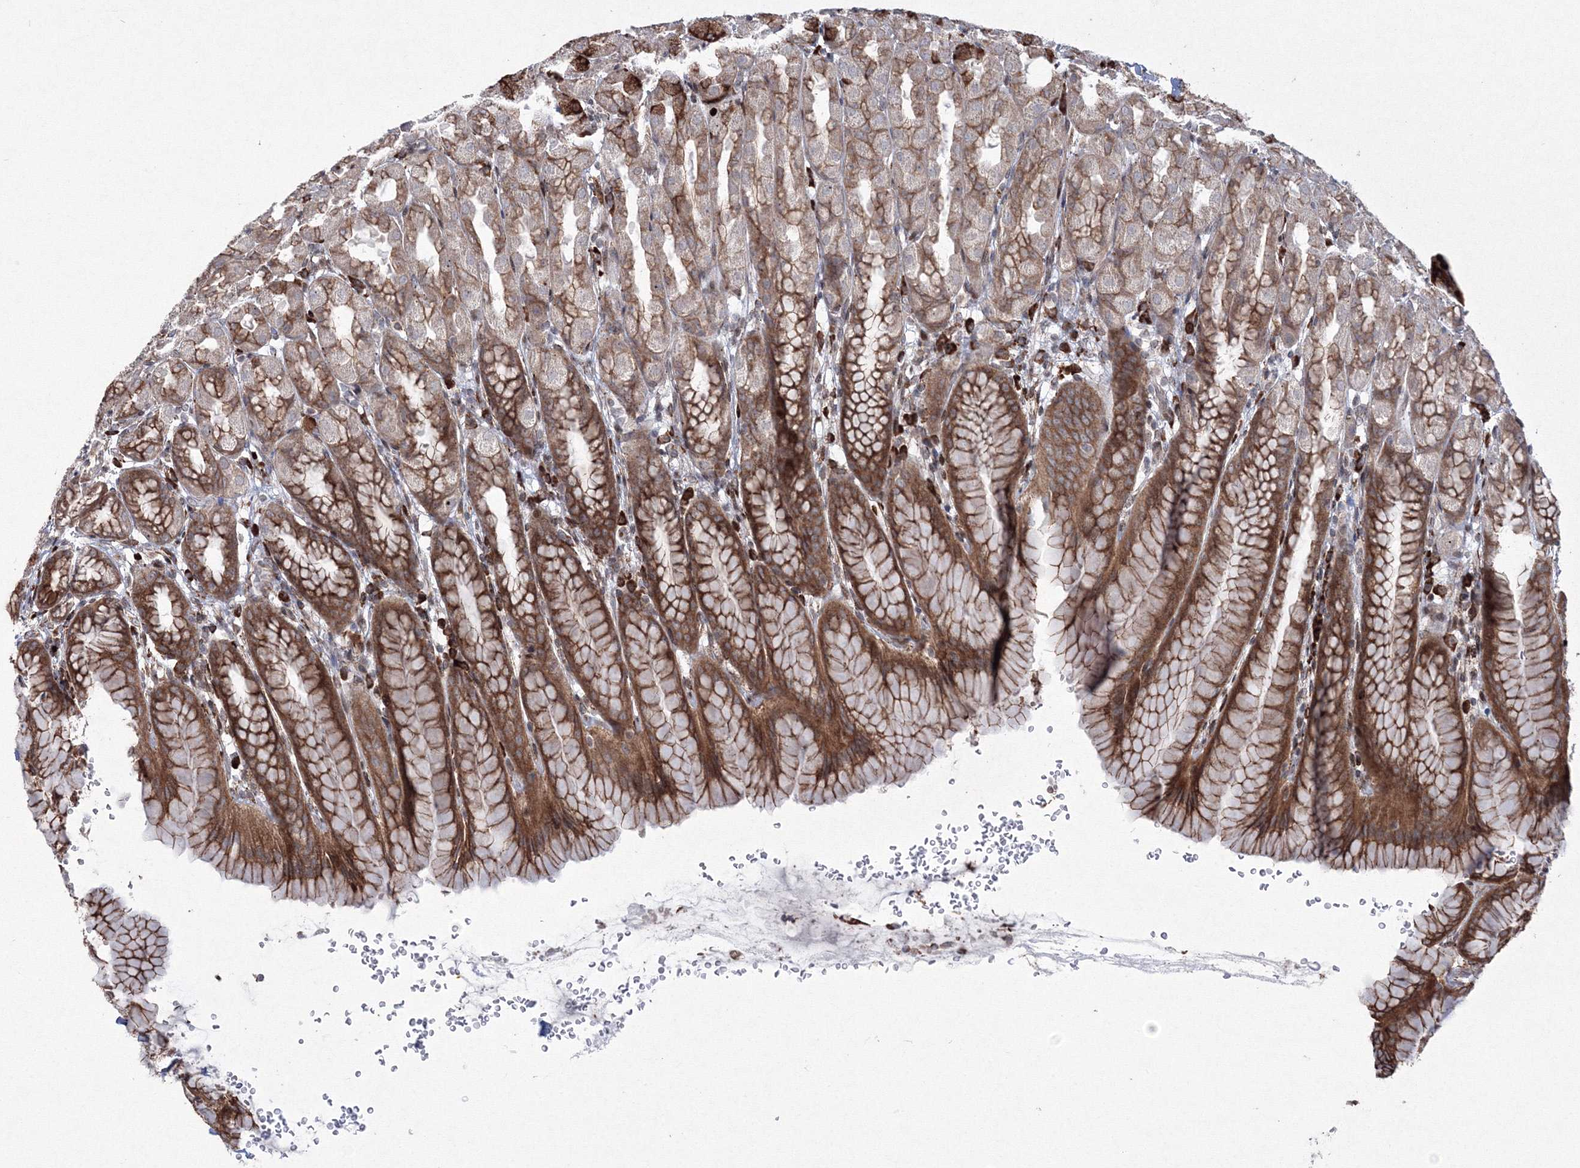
{"staining": {"intensity": "strong", "quantity": ">75%", "location": "cytoplasmic/membranous"}, "tissue": "stomach", "cell_type": "Glandular cells", "image_type": "normal", "snomed": [{"axis": "morphology", "description": "Normal tissue, NOS"}, {"axis": "topography", "description": "Stomach"}], "caption": "A brown stain labels strong cytoplasmic/membranous staining of a protein in glandular cells of unremarkable human stomach. (IHC, brightfield microscopy, high magnification).", "gene": "EFCAB12", "patient": {"sex": "male", "age": 42}}